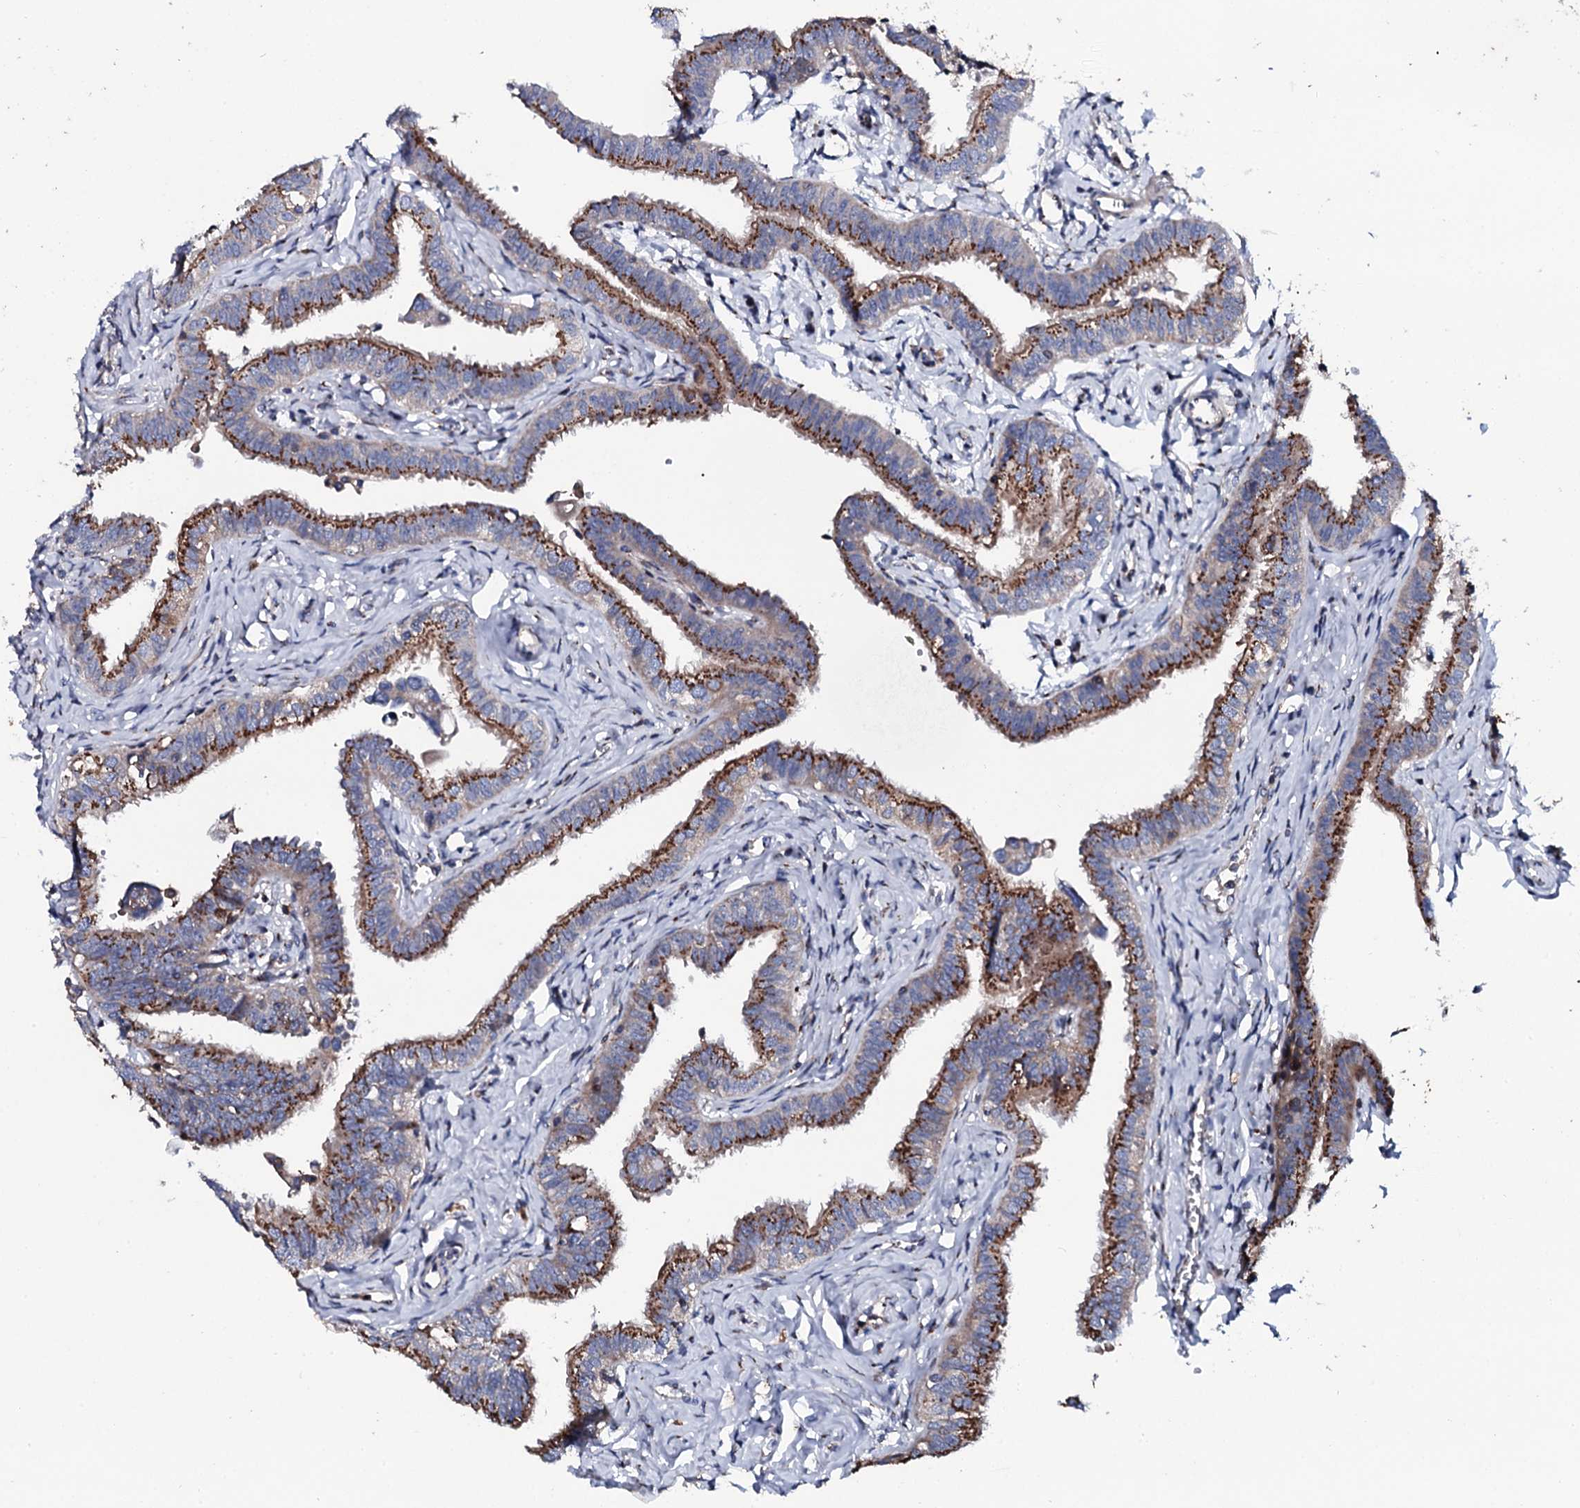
{"staining": {"intensity": "strong", "quantity": ">75%", "location": "cytoplasmic/membranous"}, "tissue": "fallopian tube", "cell_type": "Glandular cells", "image_type": "normal", "snomed": [{"axis": "morphology", "description": "Normal tissue, NOS"}, {"axis": "morphology", "description": "Carcinoma, NOS"}, {"axis": "topography", "description": "Fallopian tube"}, {"axis": "topography", "description": "Ovary"}], "caption": "Protein expression analysis of benign fallopian tube shows strong cytoplasmic/membranous positivity in about >75% of glandular cells.", "gene": "PLET1", "patient": {"sex": "female", "age": 59}}